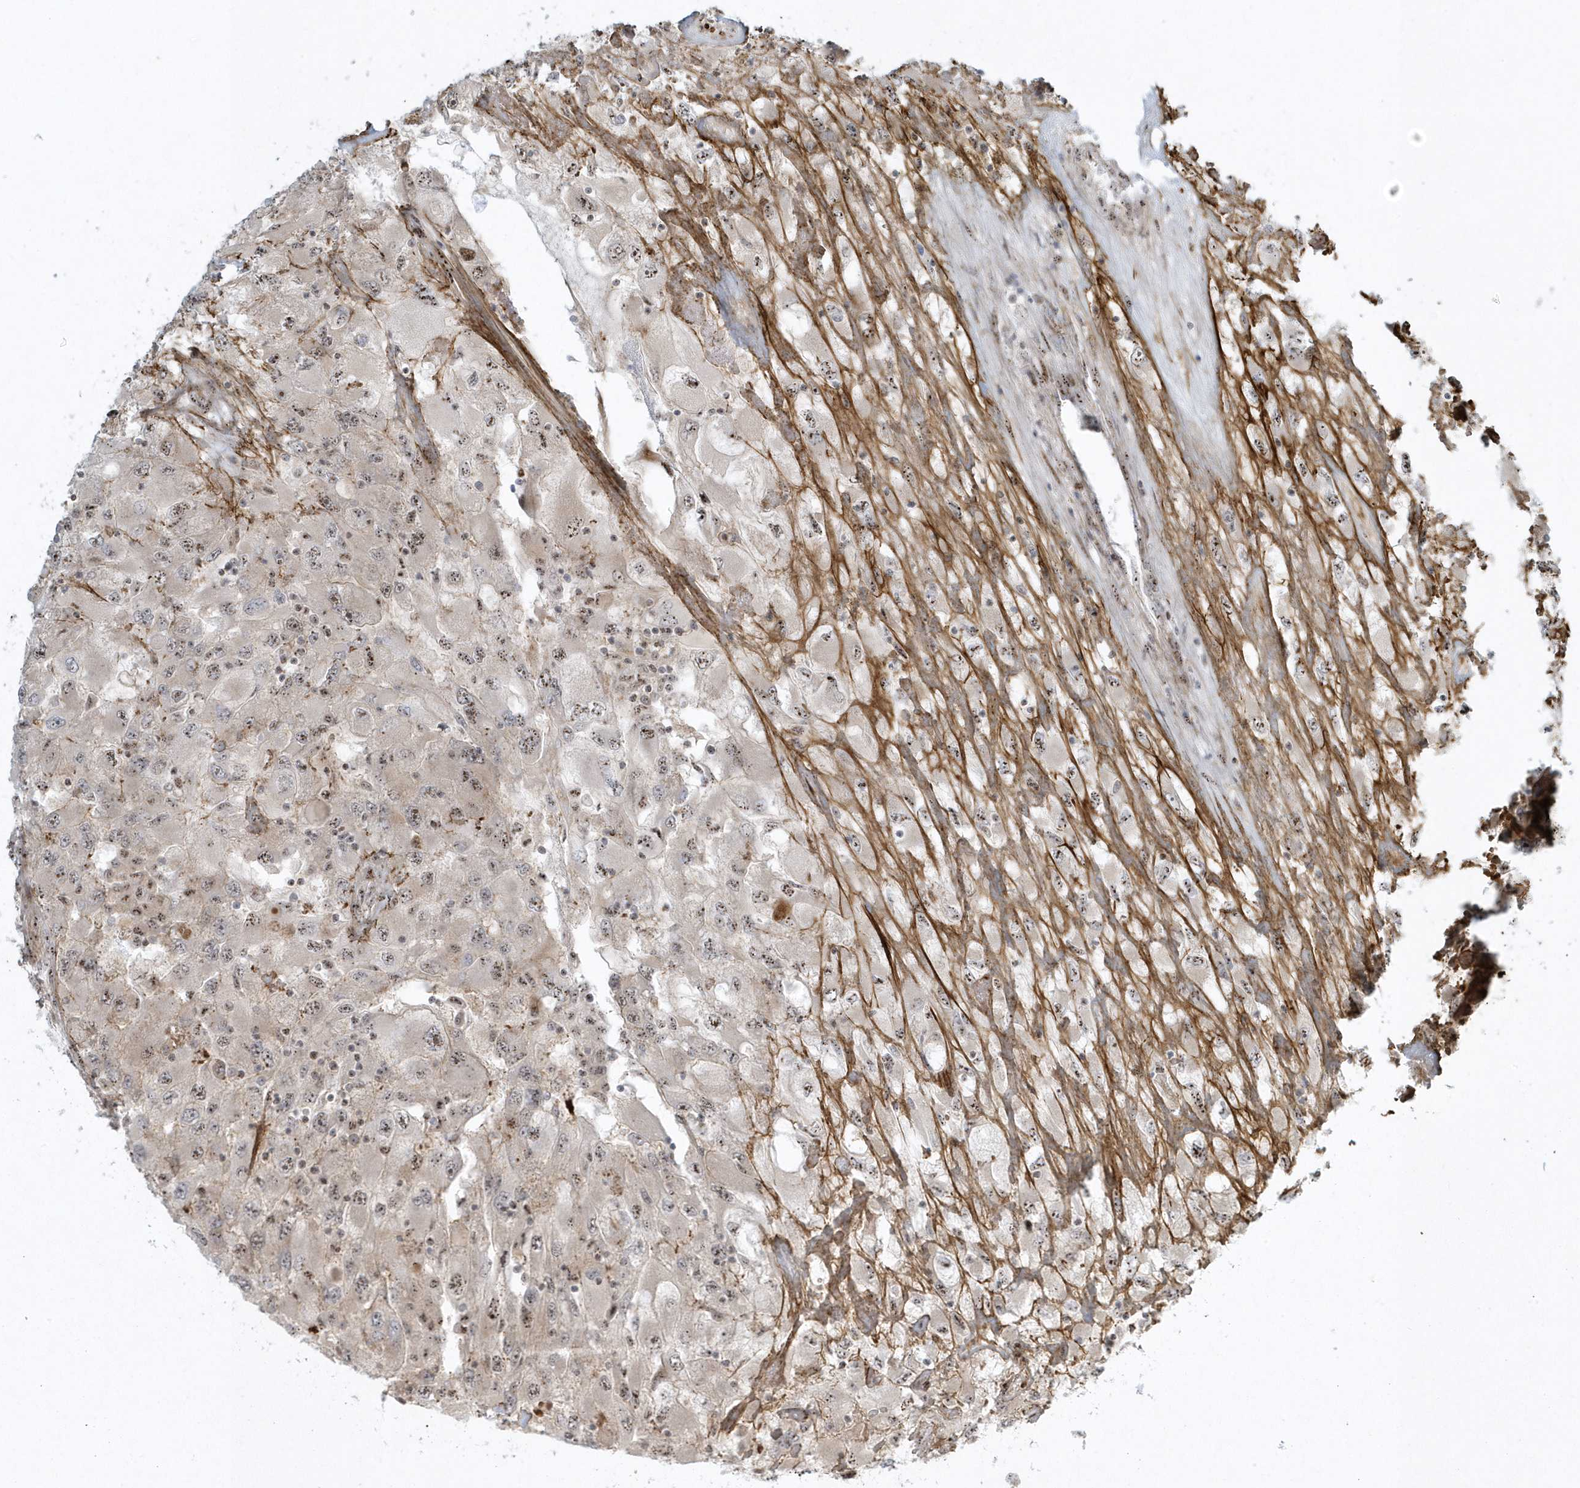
{"staining": {"intensity": "weak", "quantity": "25%-75%", "location": "nuclear"}, "tissue": "renal cancer", "cell_type": "Tumor cells", "image_type": "cancer", "snomed": [{"axis": "morphology", "description": "Adenocarcinoma, NOS"}, {"axis": "topography", "description": "Kidney"}], "caption": "Renal cancer (adenocarcinoma) stained with immunohistochemistry exhibits weak nuclear staining in about 25%-75% of tumor cells.", "gene": "MASP2", "patient": {"sex": "female", "age": 52}}